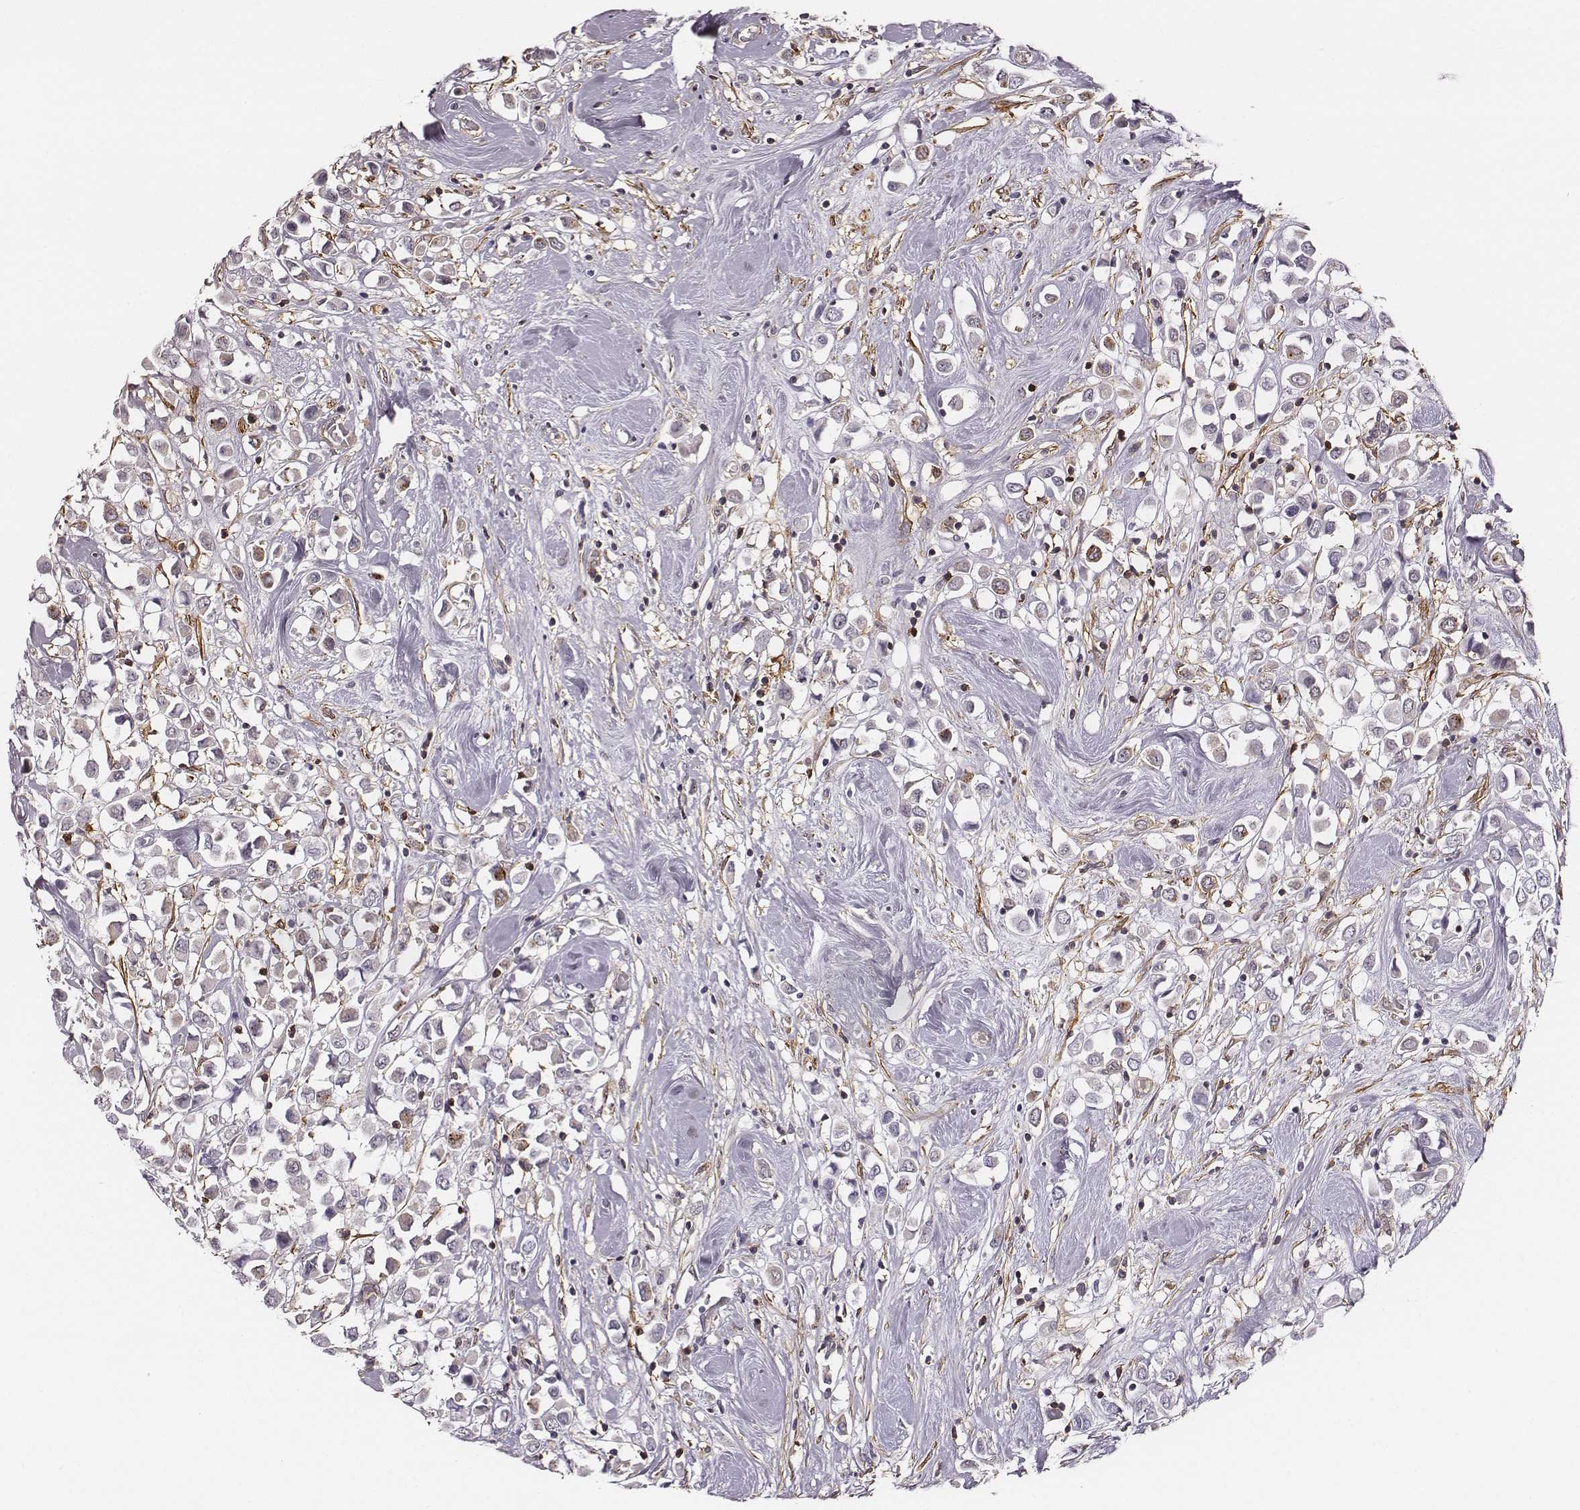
{"staining": {"intensity": "negative", "quantity": "none", "location": "none"}, "tissue": "breast cancer", "cell_type": "Tumor cells", "image_type": "cancer", "snomed": [{"axis": "morphology", "description": "Duct carcinoma"}, {"axis": "topography", "description": "Breast"}], "caption": "Immunohistochemistry image of human breast infiltrating ductal carcinoma stained for a protein (brown), which displays no expression in tumor cells.", "gene": "ZYX", "patient": {"sex": "female", "age": 61}}